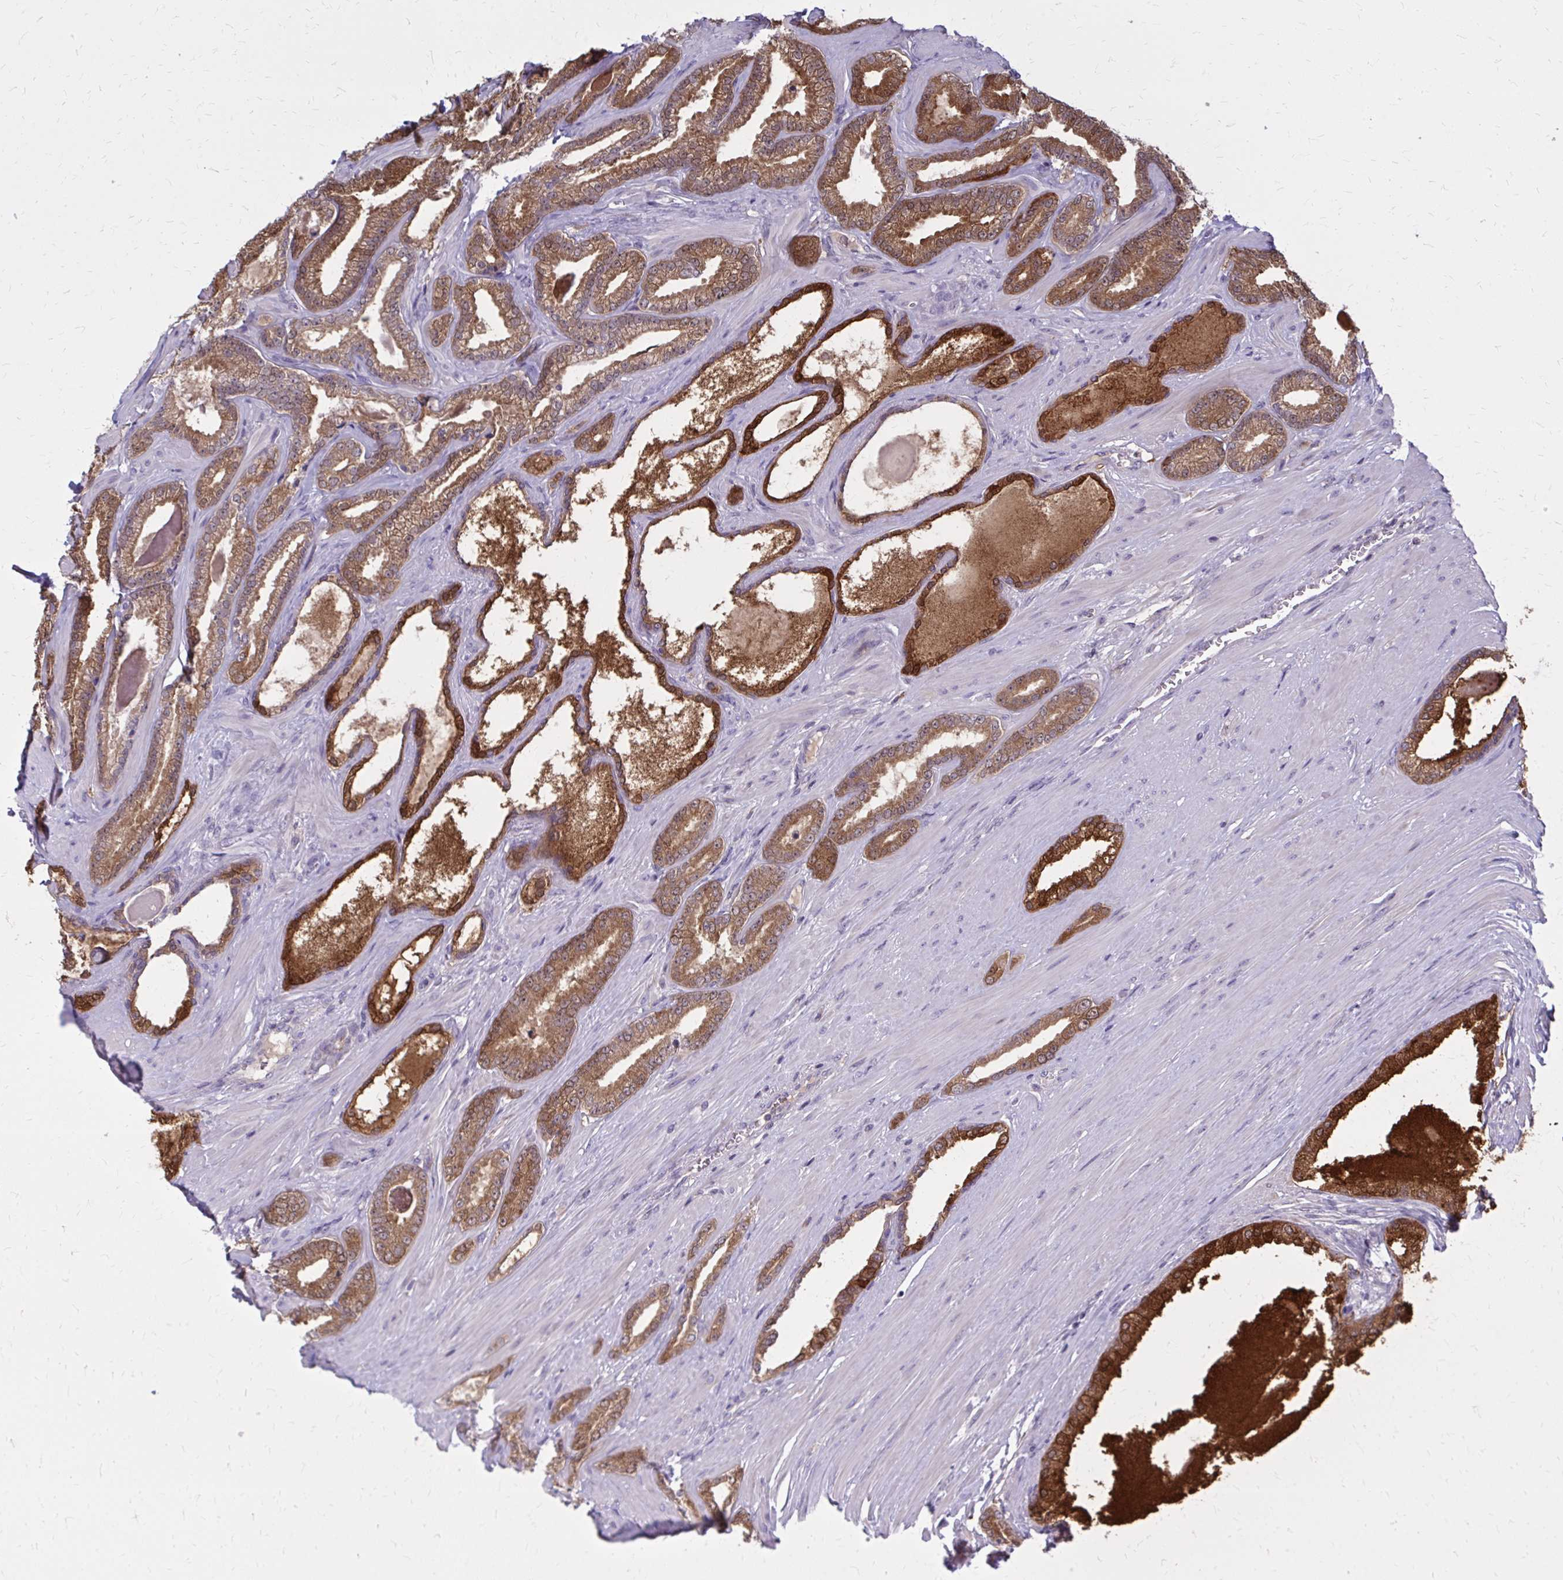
{"staining": {"intensity": "moderate", "quantity": ">75%", "location": "cytoplasmic/membranous"}, "tissue": "prostate cancer", "cell_type": "Tumor cells", "image_type": "cancer", "snomed": [{"axis": "morphology", "description": "Adenocarcinoma, Low grade"}, {"axis": "topography", "description": "Prostate"}], "caption": "A micrograph showing moderate cytoplasmic/membranous expression in about >75% of tumor cells in low-grade adenocarcinoma (prostate), as visualized by brown immunohistochemical staining.", "gene": "DBI", "patient": {"sex": "male", "age": 61}}